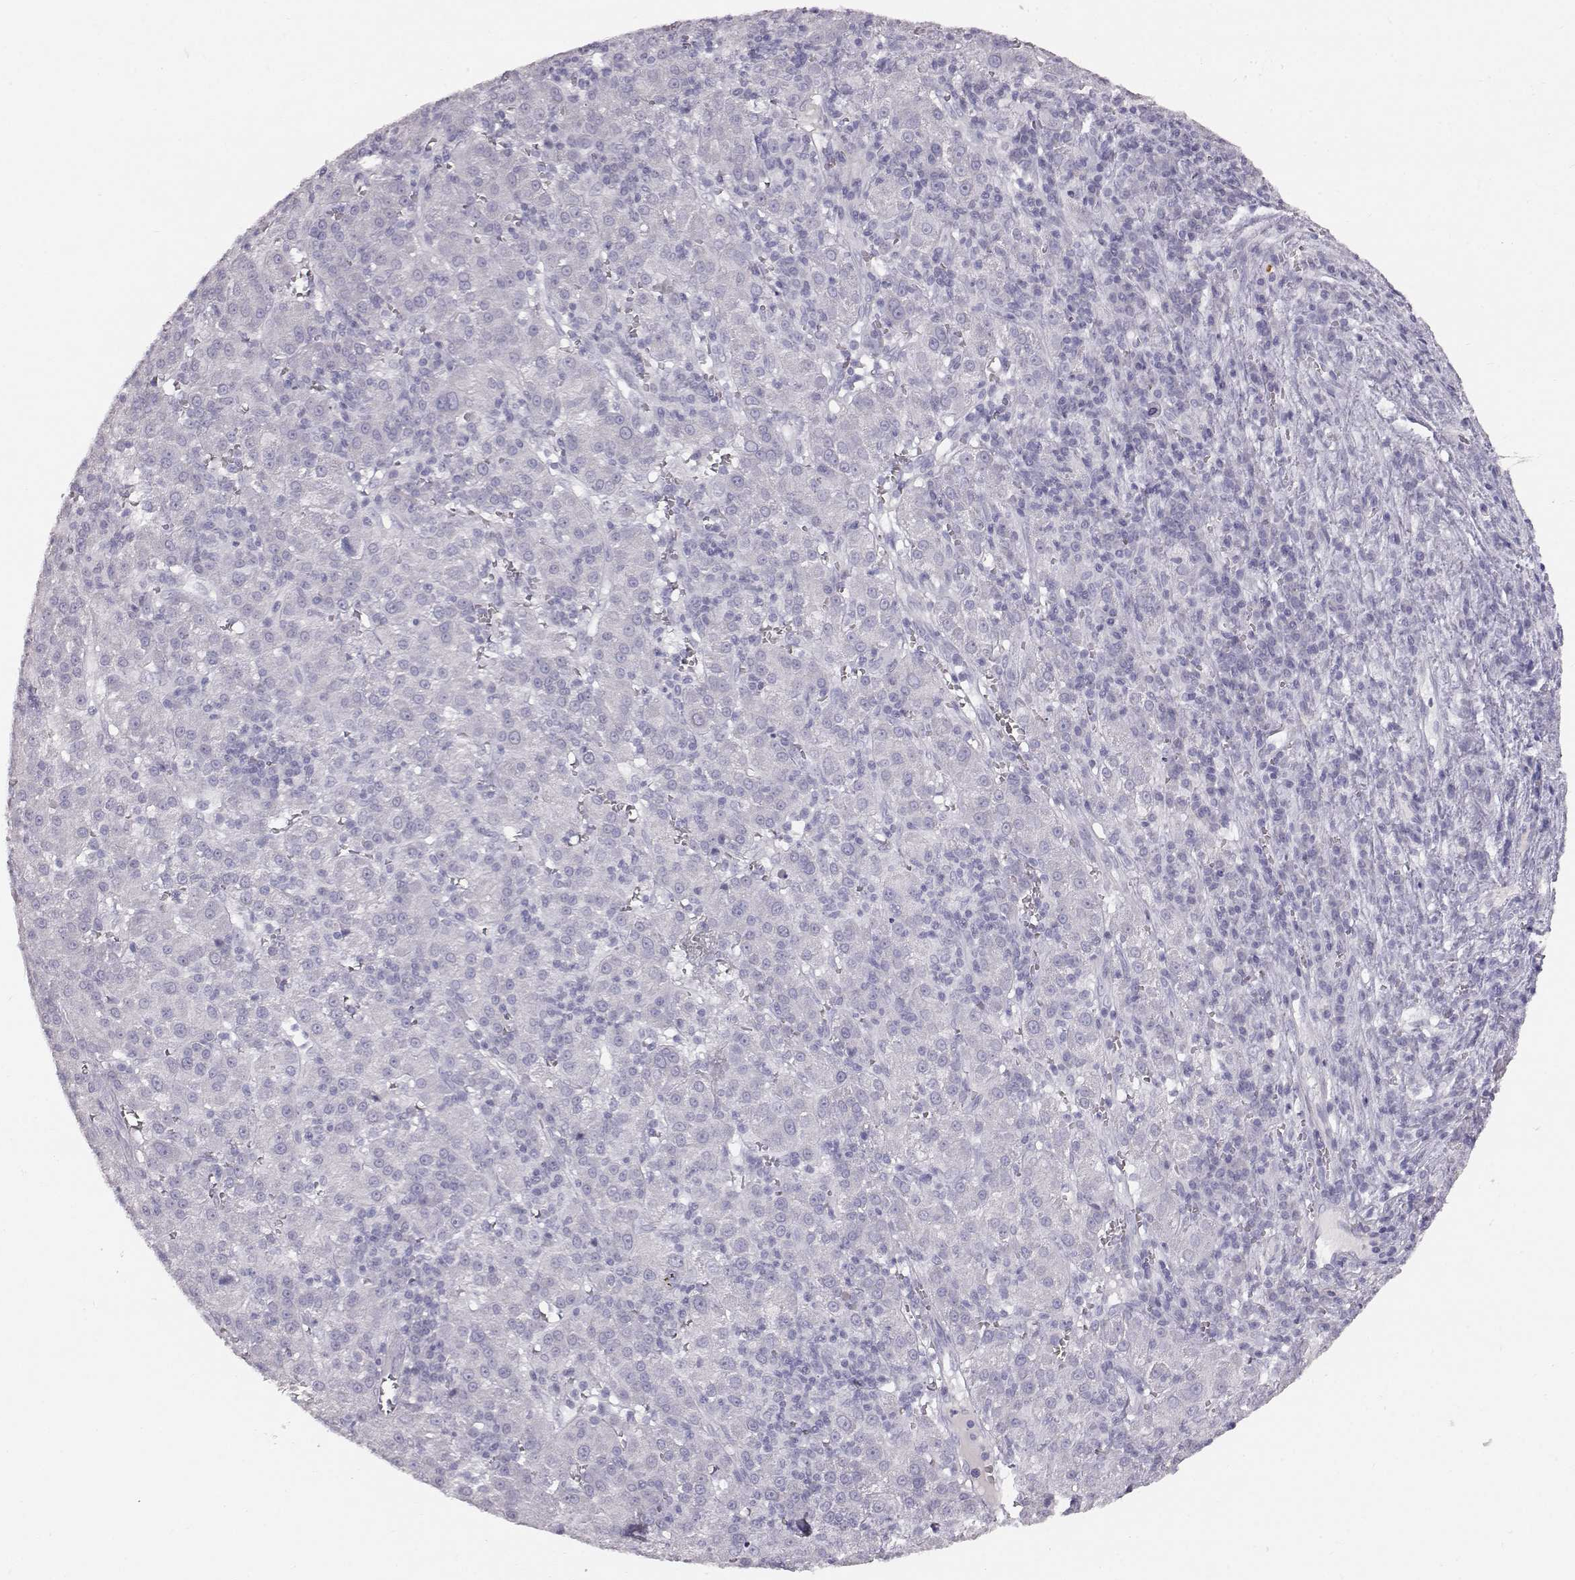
{"staining": {"intensity": "negative", "quantity": "none", "location": "none"}, "tissue": "liver cancer", "cell_type": "Tumor cells", "image_type": "cancer", "snomed": [{"axis": "morphology", "description": "Carcinoma, Hepatocellular, NOS"}, {"axis": "topography", "description": "Liver"}], "caption": "Human liver hepatocellular carcinoma stained for a protein using IHC reveals no expression in tumor cells.", "gene": "KRTAP16-1", "patient": {"sex": "female", "age": 60}}